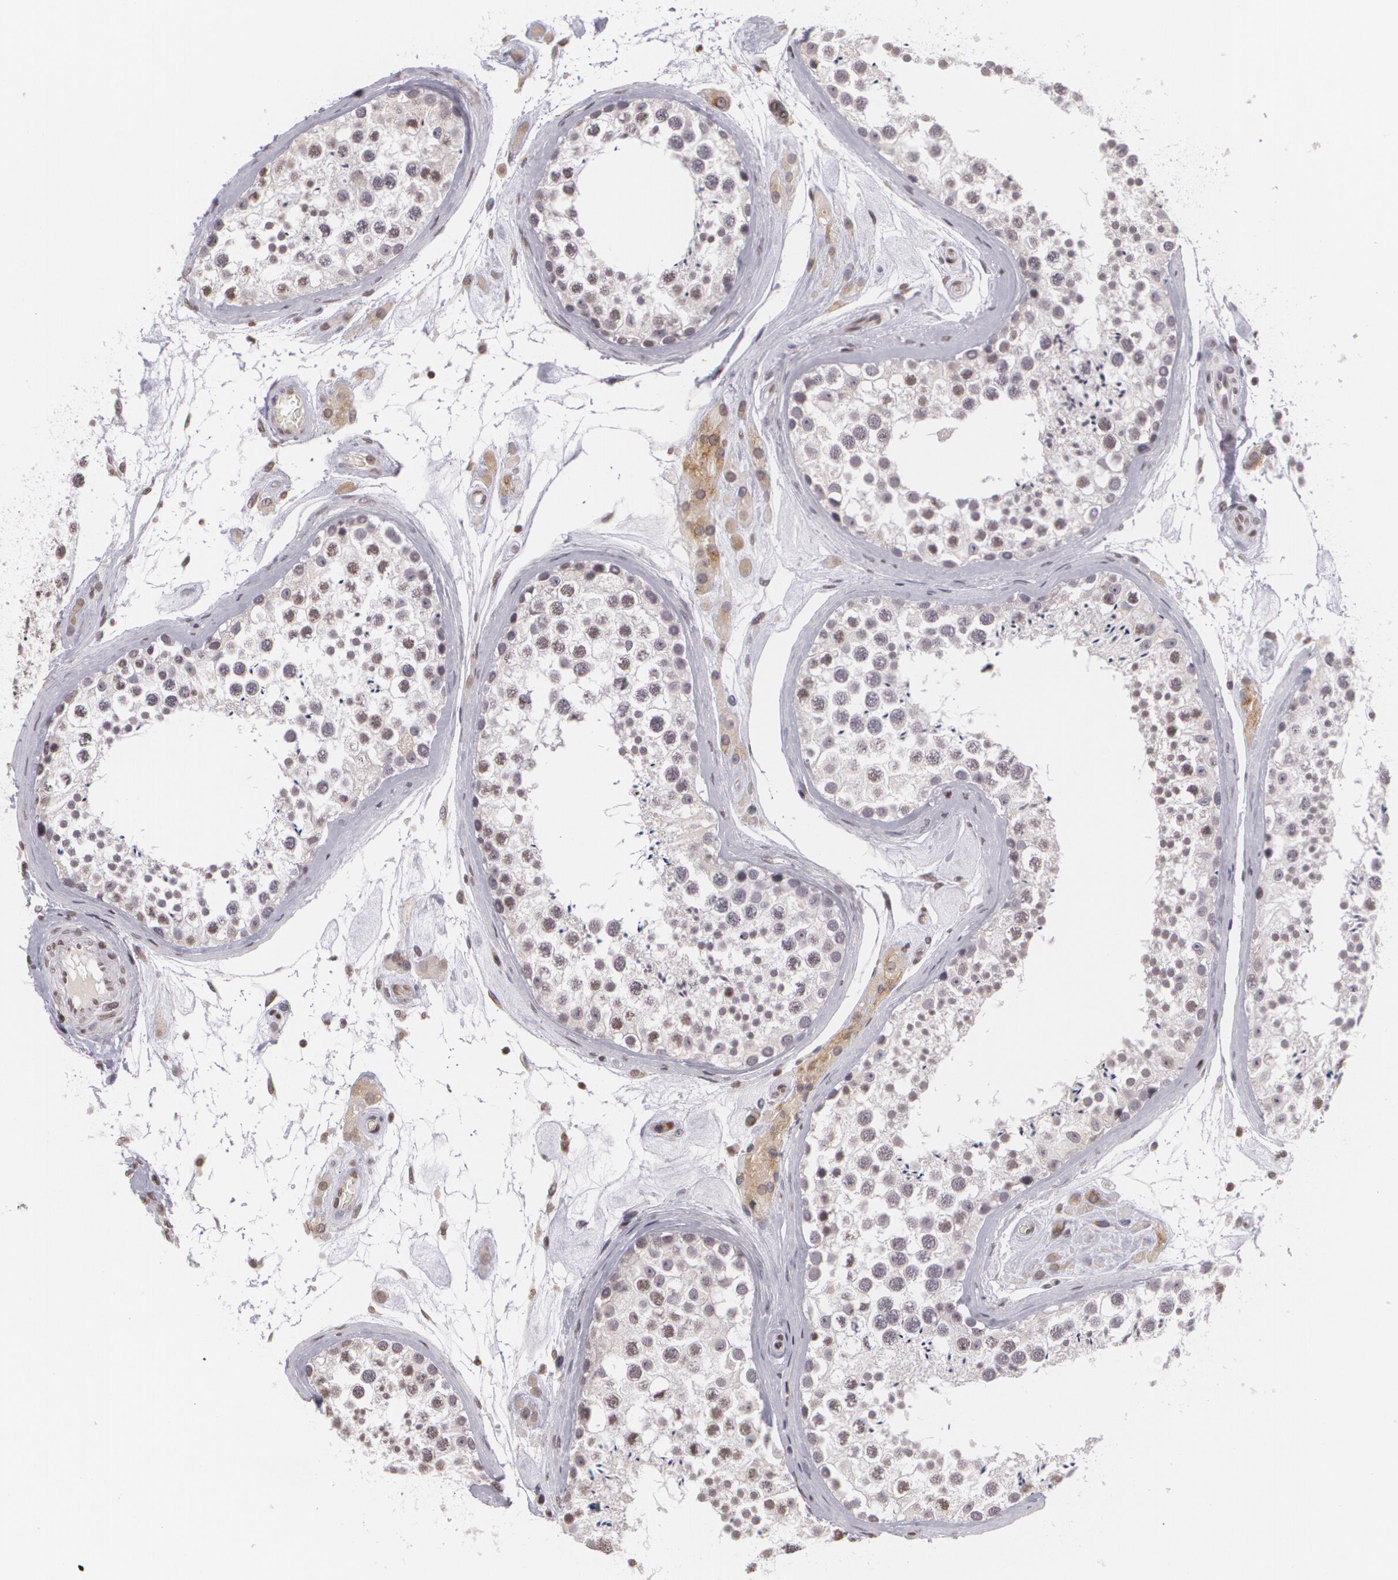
{"staining": {"intensity": "negative", "quantity": "none", "location": "none"}, "tissue": "testis", "cell_type": "Cells in seminiferous ducts", "image_type": "normal", "snomed": [{"axis": "morphology", "description": "Normal tissue, NOS"}, {"axis": "topography", "description": "Testis"}], "caption": "DAB (3,3'-diaminobenzidine) immunohistochemical staining of unremarkable testis displays no significant expression in cells in seminiferous ducts. (DAB immunohistochemistry (IHC) visualized using brightfield microscopy, high magnification).", "gene": "MUC1", "patient": {"sex": "male", "age": 46}}